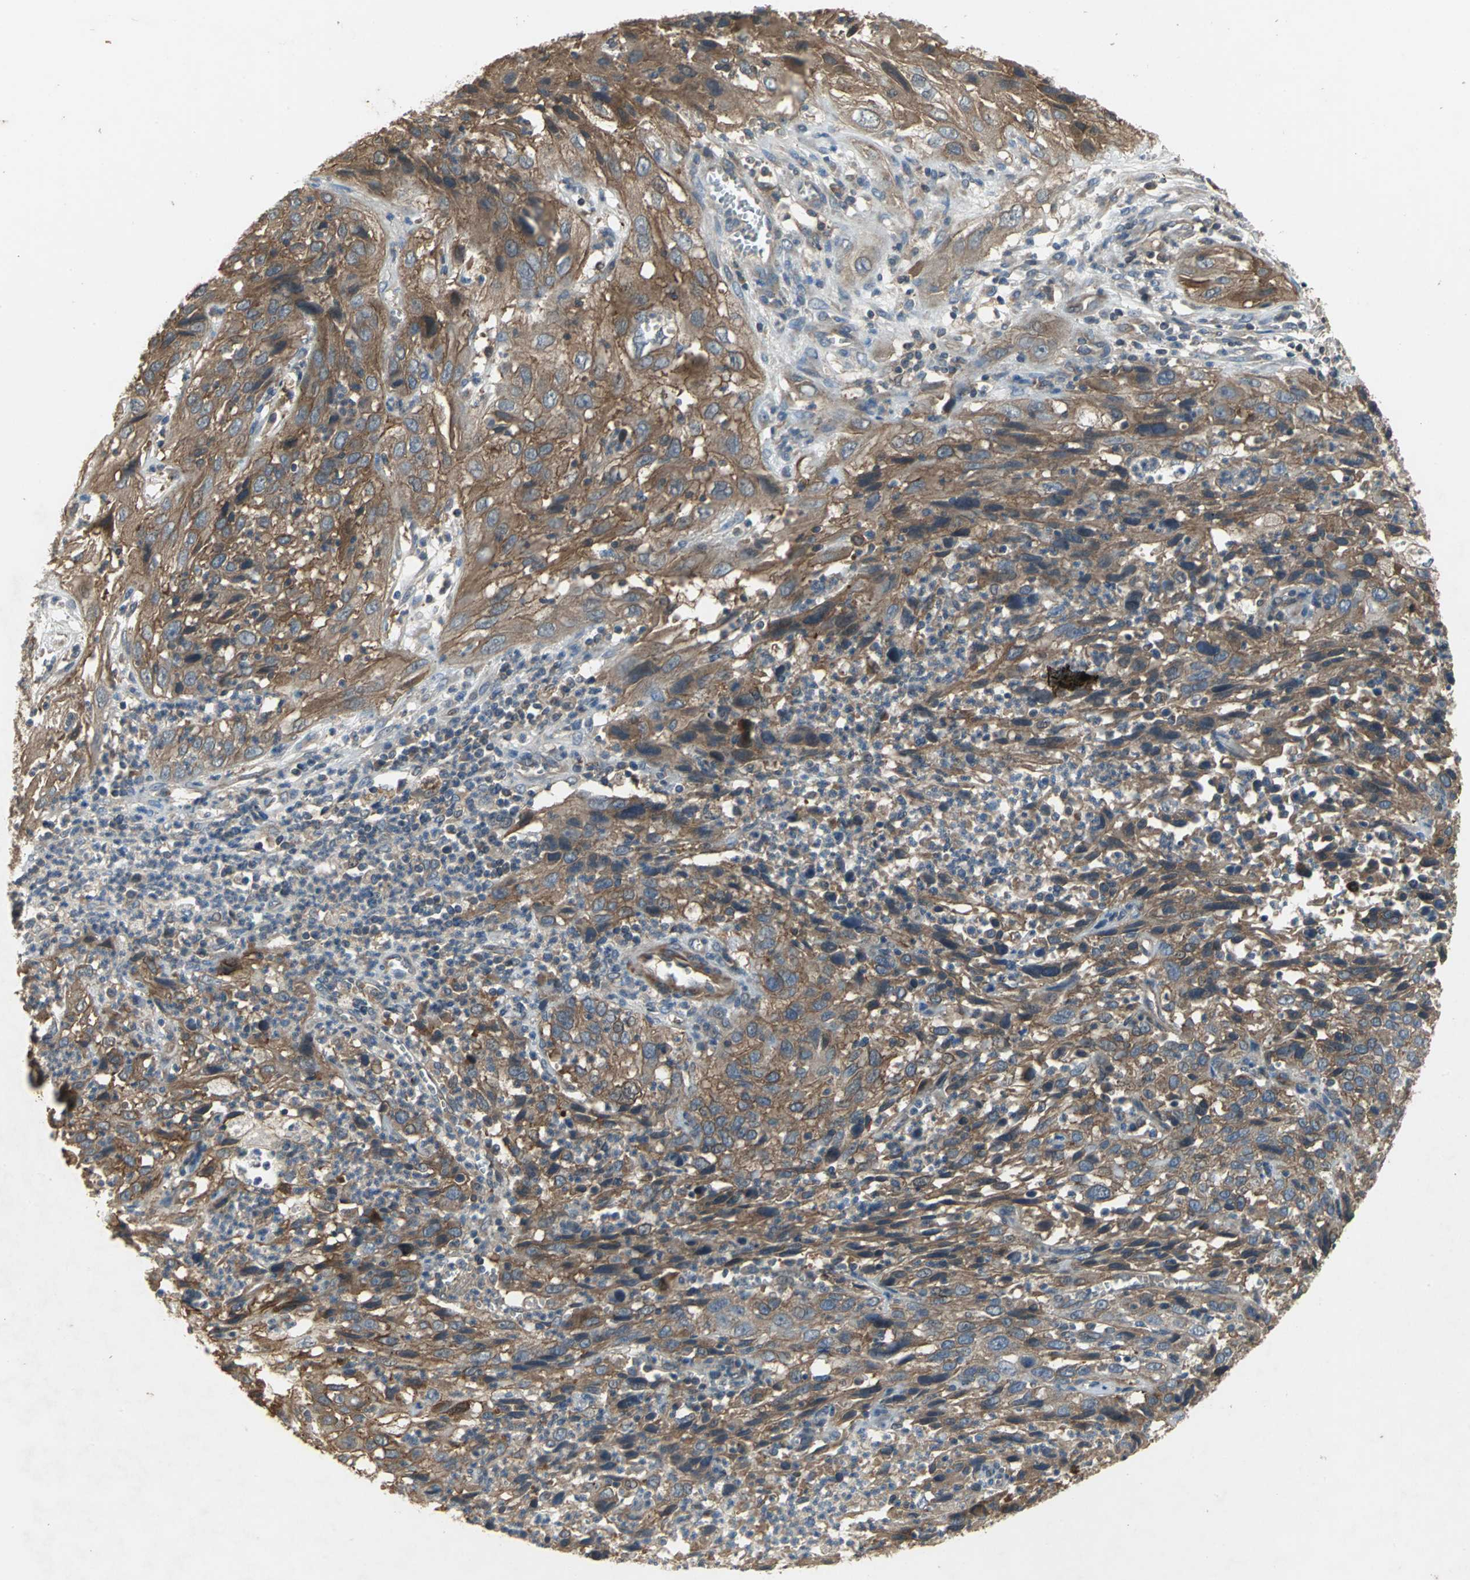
{"staining": {"intensity": "moderate", "quantity": ">75%", "location": "cytoplasmic/membranous"}, "tissue": "cervical cancer", "cell_type": "Tumor cells", "image_type": "cancer", "snomed": [{"axis": "morphology", "description": "Squamous cell carcinoma, NOS"}, {"axis": "topography", "description": "Cervix"}], "caption": "Immunohistochemical staining of cervical cancer reveals moderate cytoplasmic/membranous protein expression in approximately >75% of tumor cells.", "gene": "MET", "patient": {"sex": "female", "age": 32}}